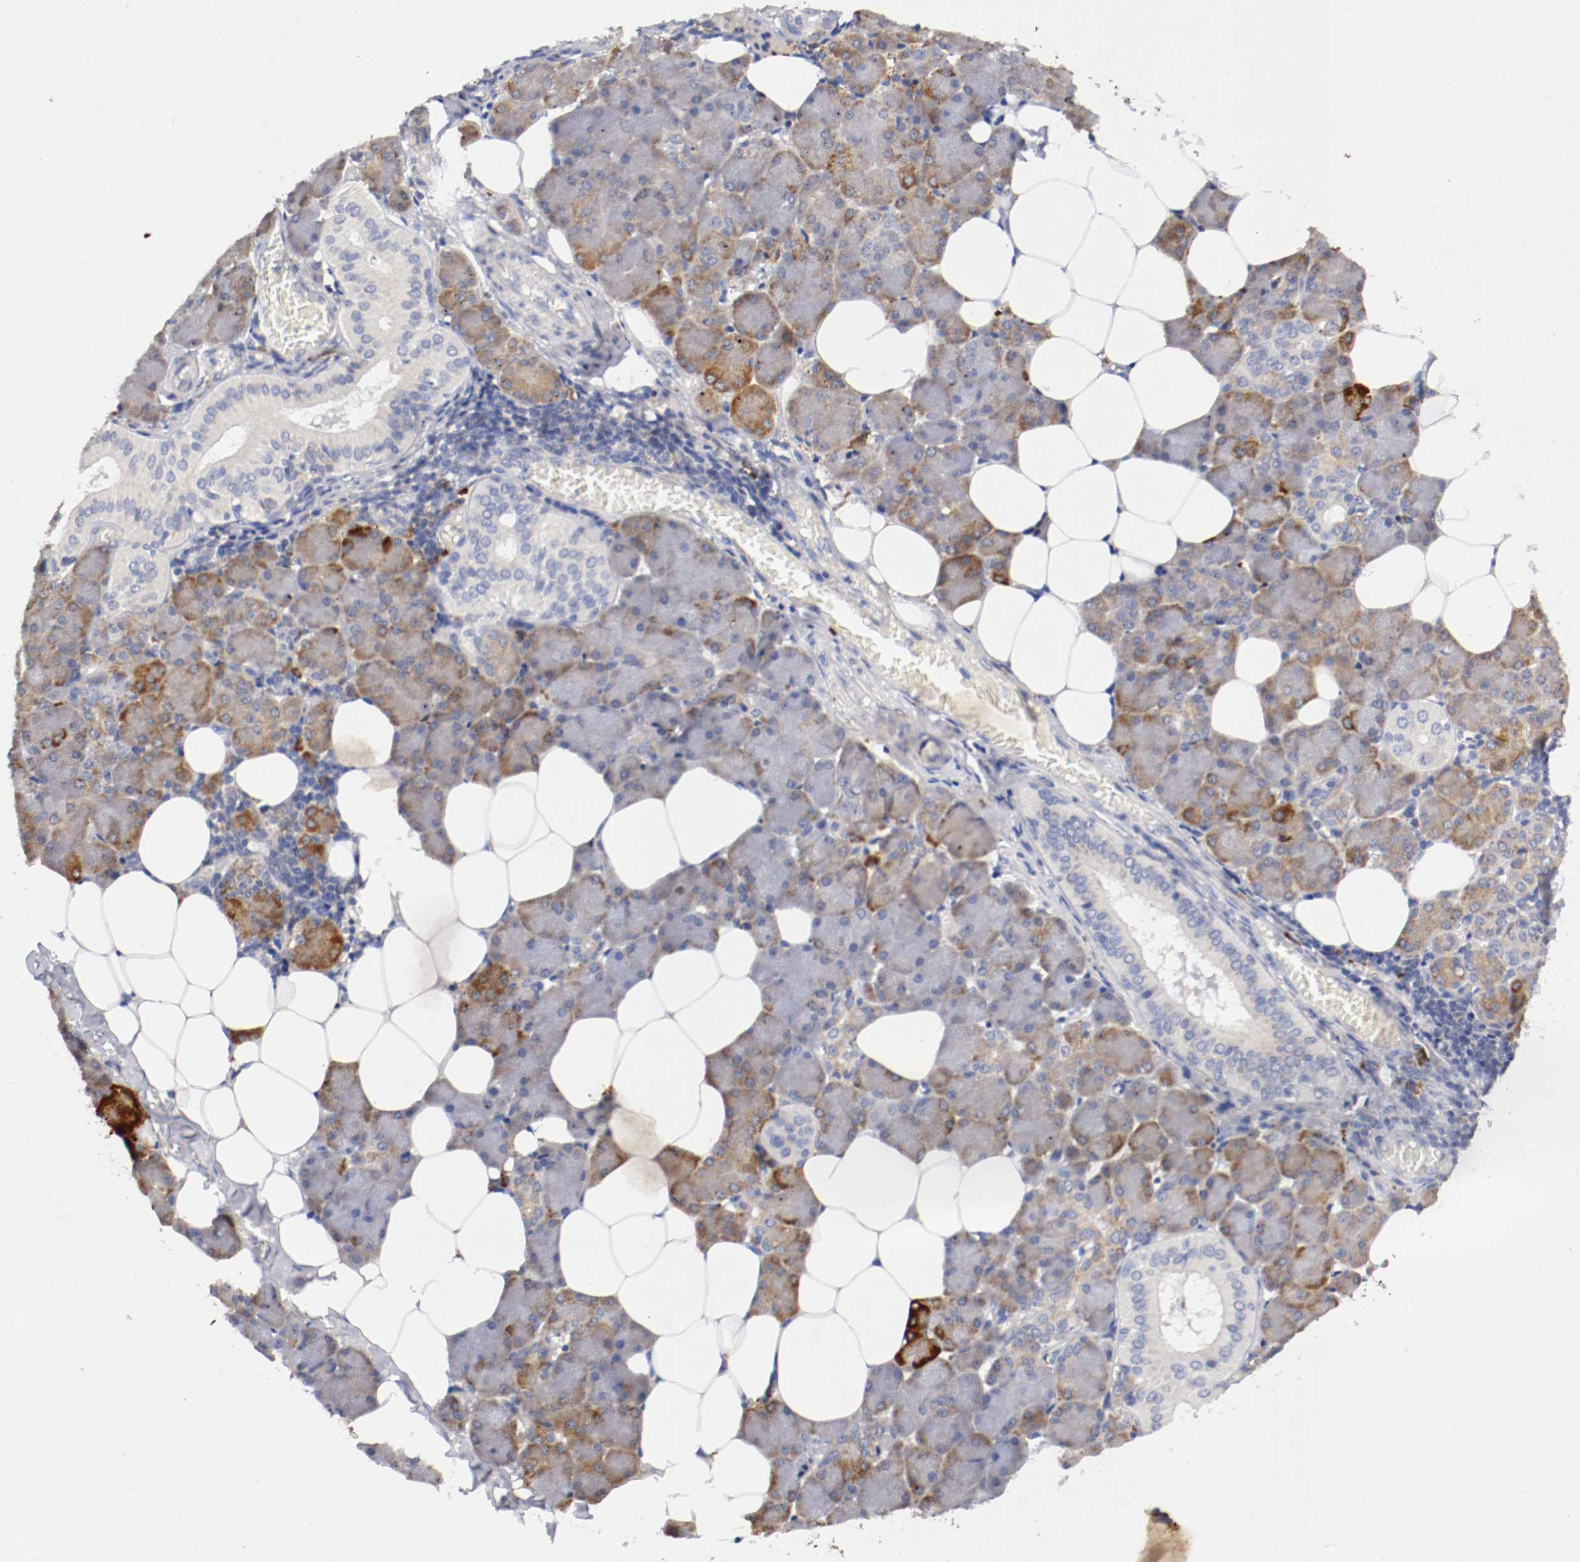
{"staining": {"intensity": "moderate", "quantity": ">75%", "location": "cytoplasmic/membranous"}, "tissue": "salivary gland", "cell_type": "Glandular cells", "image_type": "normal", "snomed": [{"axis": "morphology", "description": "Normal tissue, NOS"}, {"axis": "morphology", "description": "Adenoma, NOS"}, {"axis": "topography", "description": "Salivary gland"}], "caption": "Immunohistochemical staining of normal salivary gland shows >75% levels of moderate cytoplasmic/membranous protein positivity in about >75% of glandular cells.", "gene": "TRAF2", "patient": {"sex": "female", "age": 32}}